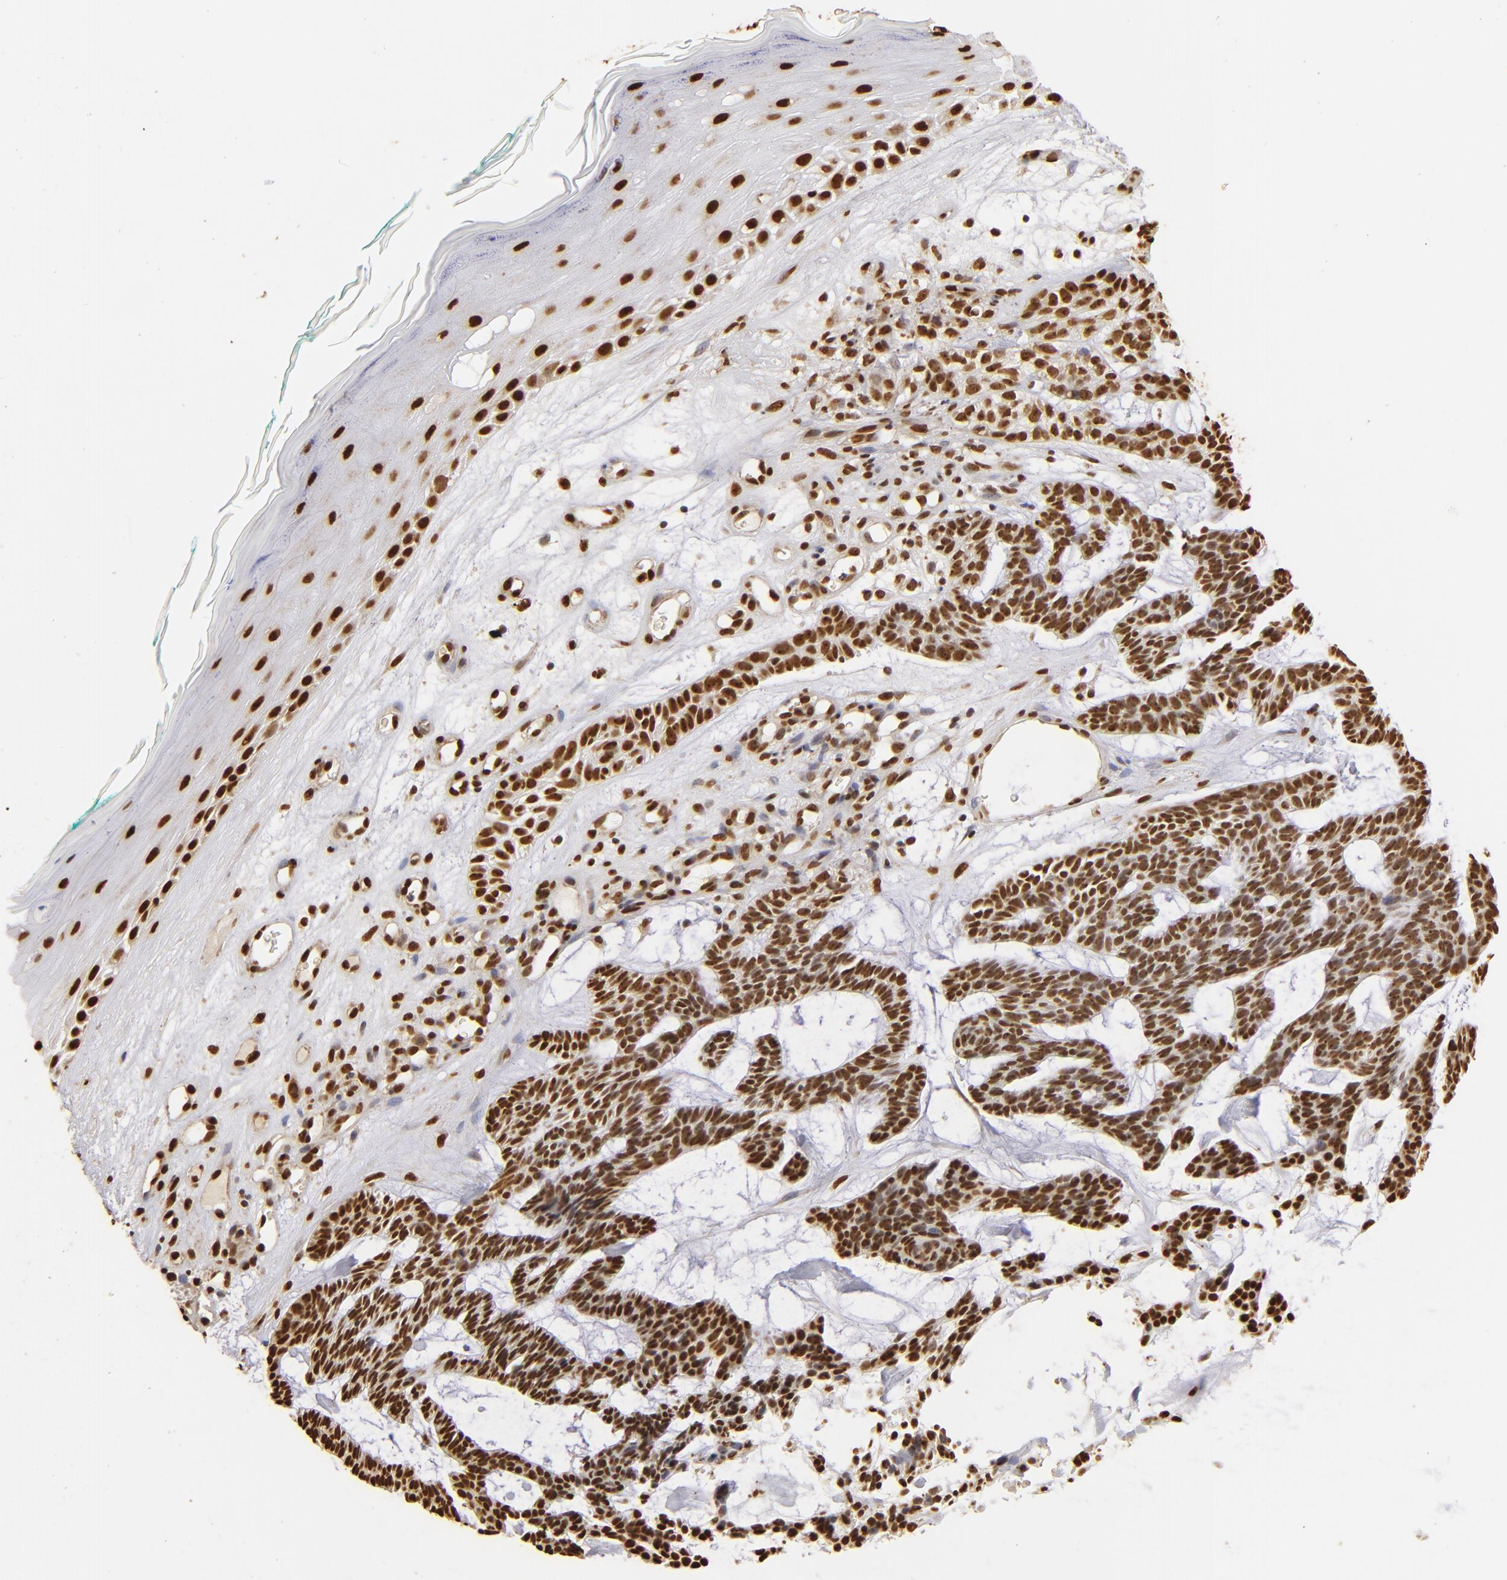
{"staining": {"intensity": "strong", "quantity": ">75%", "location": "nuclear"}, "tissue": "skin cancer", "cell_type": "Tumor cells", "image_type": "cancer", "snomed": [{"axis": "morphology", "description": "Basal cell carcinoma"}, {"axis": "topography", "description": "Skin"}], "caption": "The image reveals staining of skin cancer (basal cell carcinoma), revealing strong nuclear protein expression (brown color) within tumor cells. (IHC, brightfield microscopy, high magnification).", "gene": "ILF3", "patient": {"sex": "male", "age": 75}}